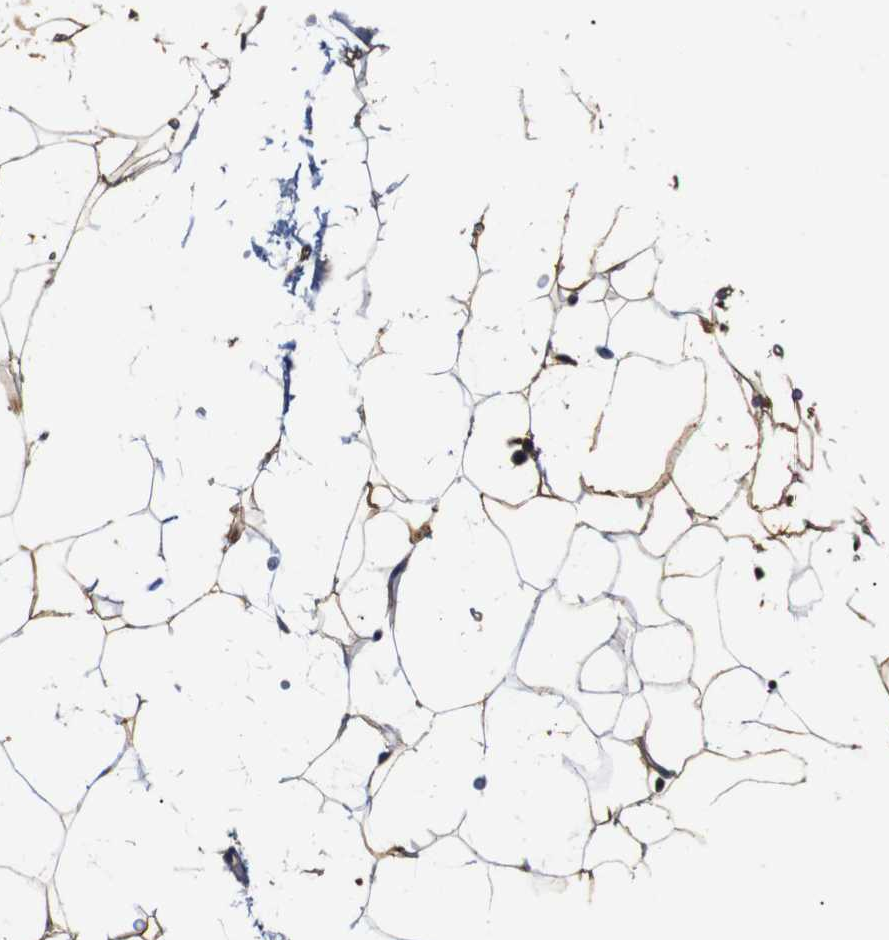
{"staining": {"intensity": "weak", "quantity": ">75%", "location": "cytoplasmic/membranous"}, "tissue": "adipose tissue", "cell_type": "Adipocytes", "image_type": "normal", "snomed": [{"axis": "morphology", "description": "Normal tissue, NOS"}, {"axis": "topography", "description": "Breast"}, {"axis": "topography", "description": "Soft tissue"}], "caption": "Immunohistochemistry (DAB (3,3'-diaminobenzidine)) staining of benign human adipose tissue shows weak cytoplasmic/membranous protein expression in about >75% of adipocytes.", "gene": "PI4KA", "patient": {"sex": "female", "age": 75}}